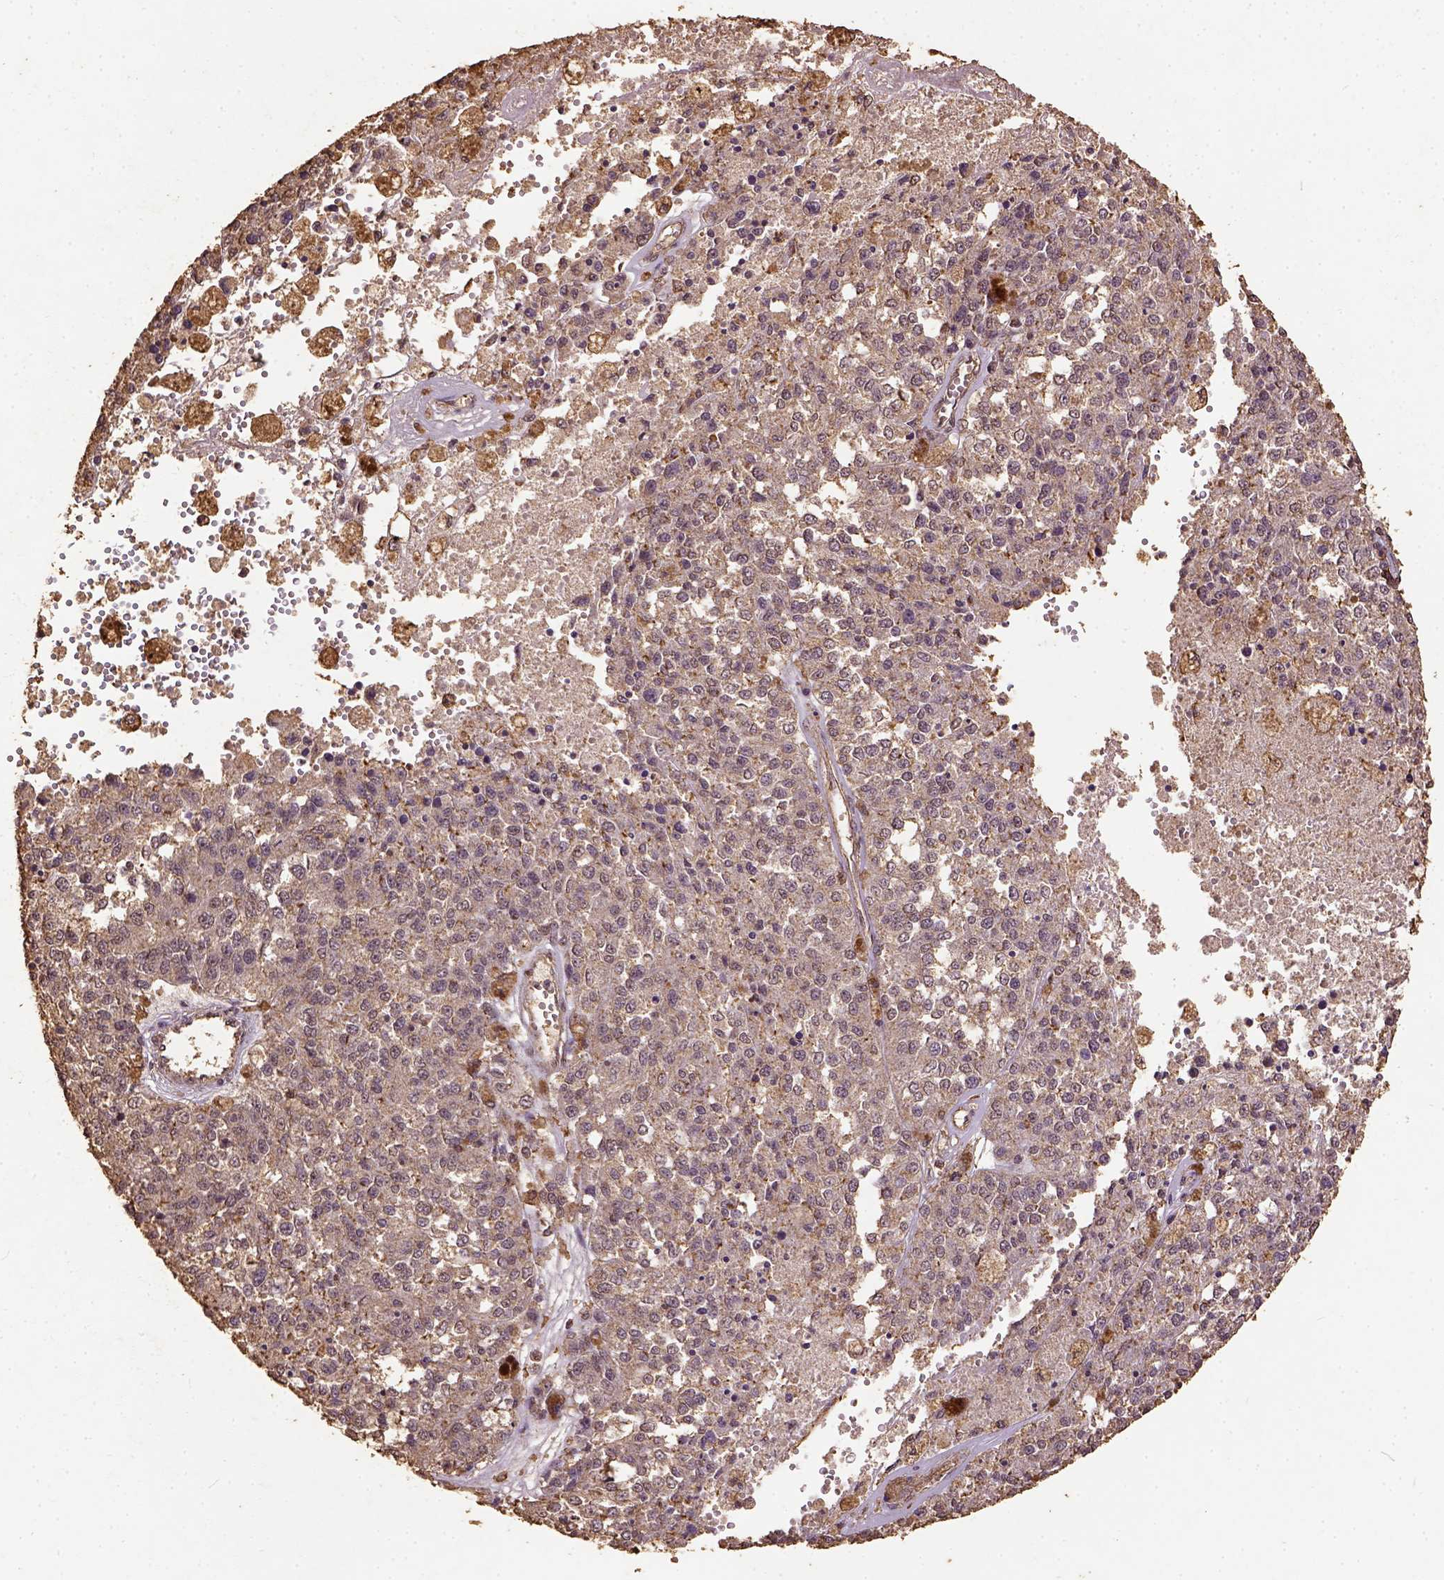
{"staining": {"intensity": "negative", "quantity": "none", "location": "none"}, "tissue": "melanoma", "cell_type": "Tumor cells", "image_type": "cancer", "snomed": [{"axis": "morphology", "description": "Malignant melanoma, Metastatic site"}, {"axis": "topography", "description": "Lymph node"}], "caption": "Tumor cells are negative for protein expression in human malignant melanoma (metastatic site). (Immunohistochemistry, brightfield microscopy, high magnification).", "gene": "NACC1", "patient": {"sex": "female", "age": 64}}